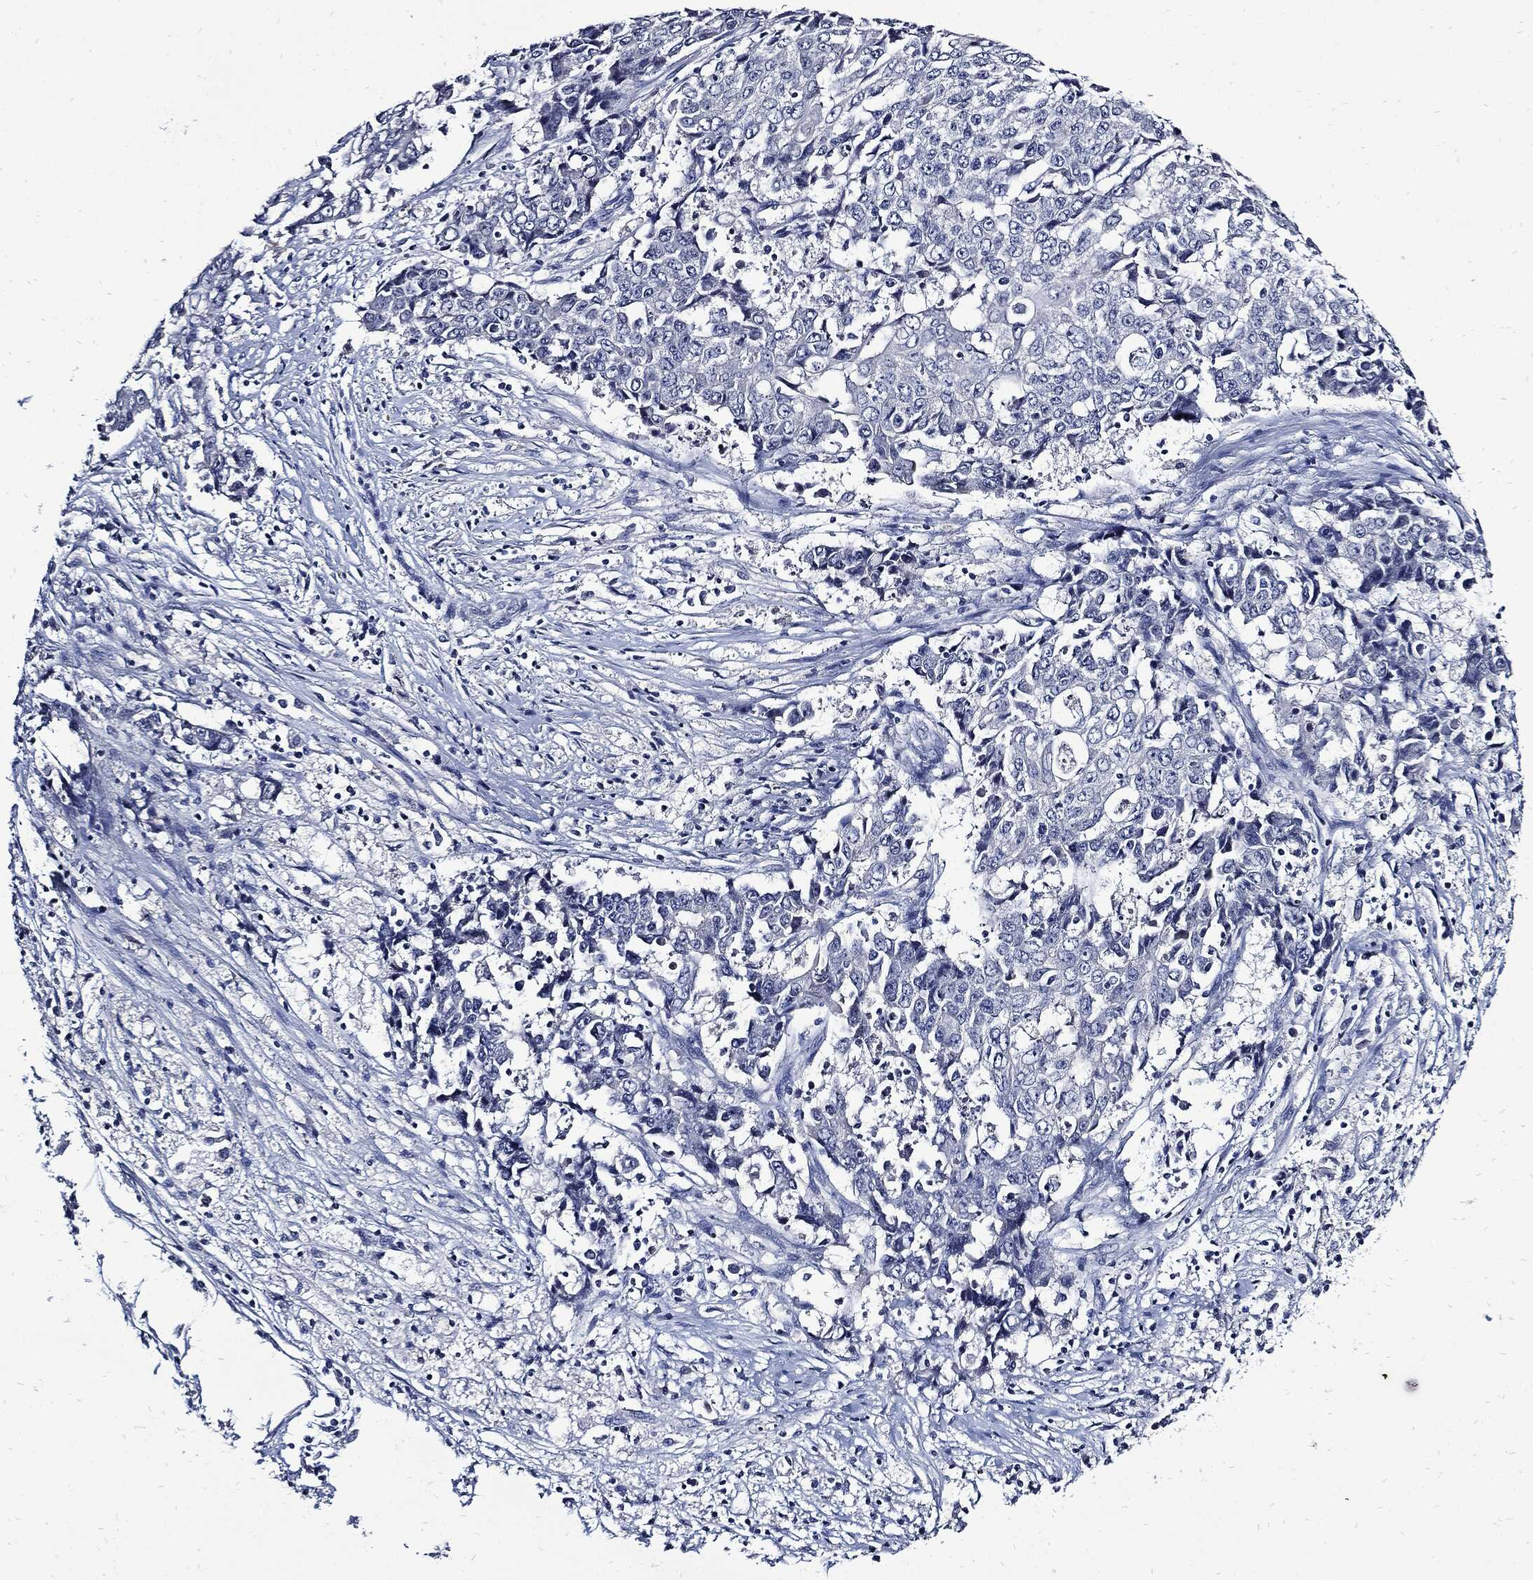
{"staining": {"intensity": "negative", "quantity": "none", "location": "none"}, "tissue": "ovarian cancer", "cell_type": "Tumor cells", "image_type": "cancer", "snomed": [{"axis": "morphology", "description": "Carcinoma, endometroid"}, {"axis": "topography", "description": "Ovary"}], "caption": "A micrograph of human ovarian cancer (endometroid carcinoma) is negative for staining in tumor cells.", "gene": "CPE", "patient": {"sex": "female", "age": 42}}